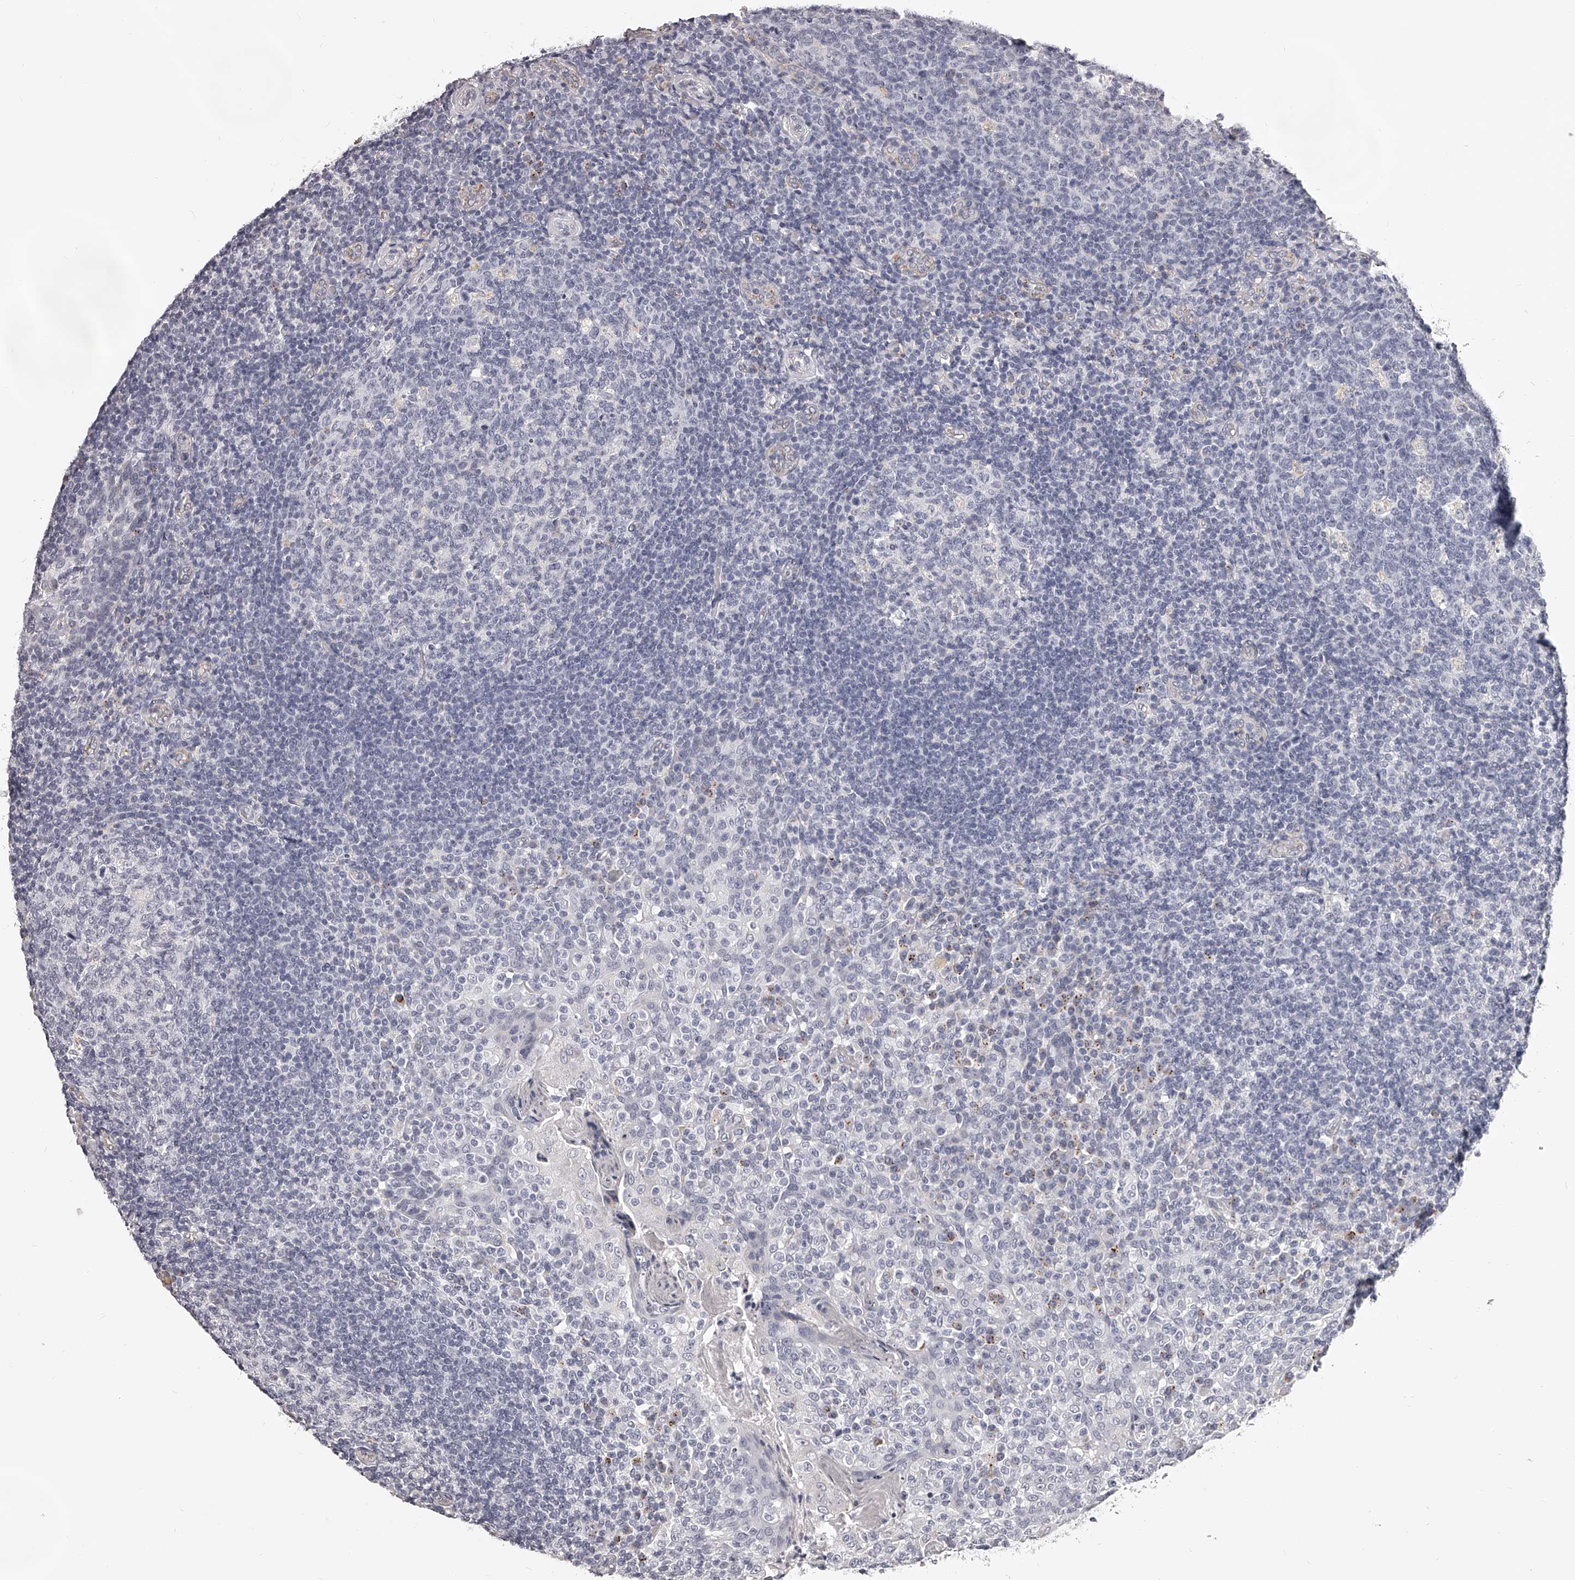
{"staining": {"intensity": "negative", "quantity": "none", "location": "none"}, "tissue": "tonsil", "cell_type": "Germinal center cells", "image_type": "normal", "snomed": [{"axis": "morphology", "description": "Normal tissue, NOS"}, {"axis": "topography", "description": "Tonsil"}], "caption": "Histopathology image shows no protein positivity in germinal center cells of unremarkable tonsil. (DAB immunohistochemistry (IHC) visualized using brightfield microscopy, high magnification).", "gene": "DMRT1", "patient": {"sex": "female", "age": 19}}